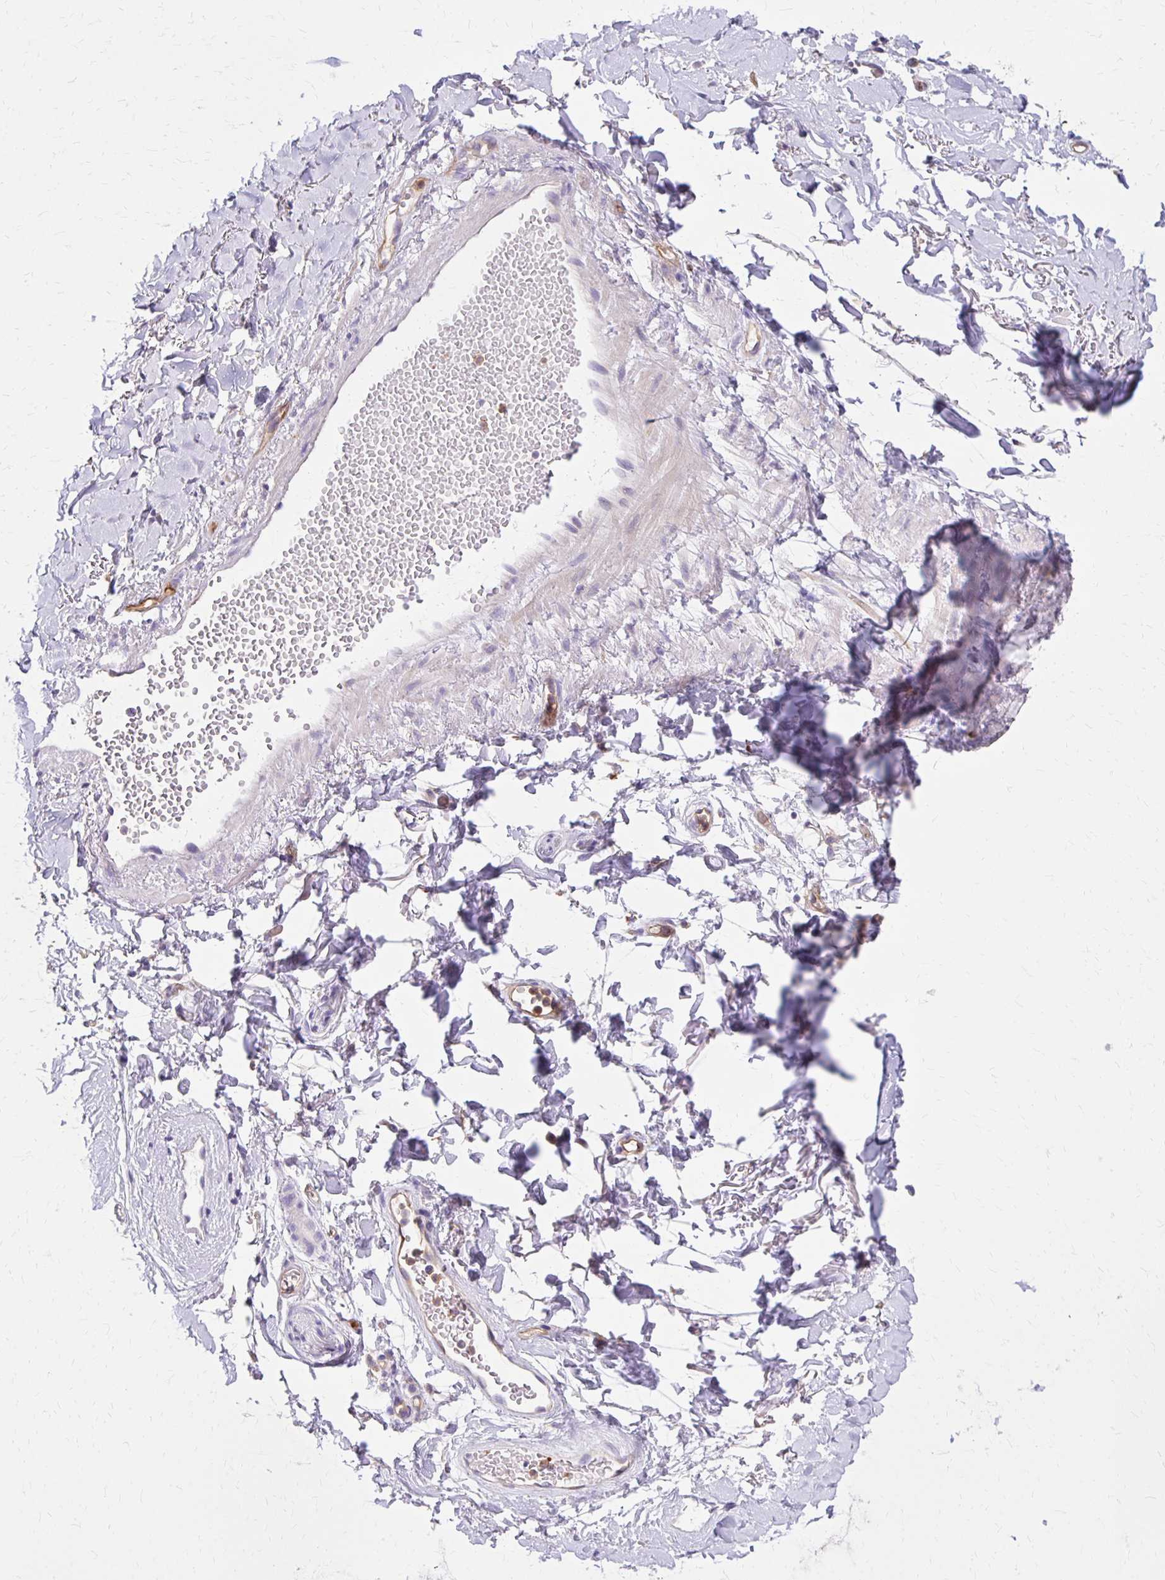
{"staining": {"intensity": "negative", "quantity": "none", "location": "none"}, "tissue": "adipose tissue", "cell_type": "Adipocytes", "image_type": "normal", "snomed": [{"axis": "morphology", "description": "Normal tissue, NOS"}, {"axis": "topography", "description": "Anal"}, {"axis": "topography", "description": "Peripheral nerve tissue"}], "caption": "IHC of benign human adipose tissue demonstrates no expression in adipocytes.", "gene": "TTYH1", "patient": {"sex": "male", "age": 78}}